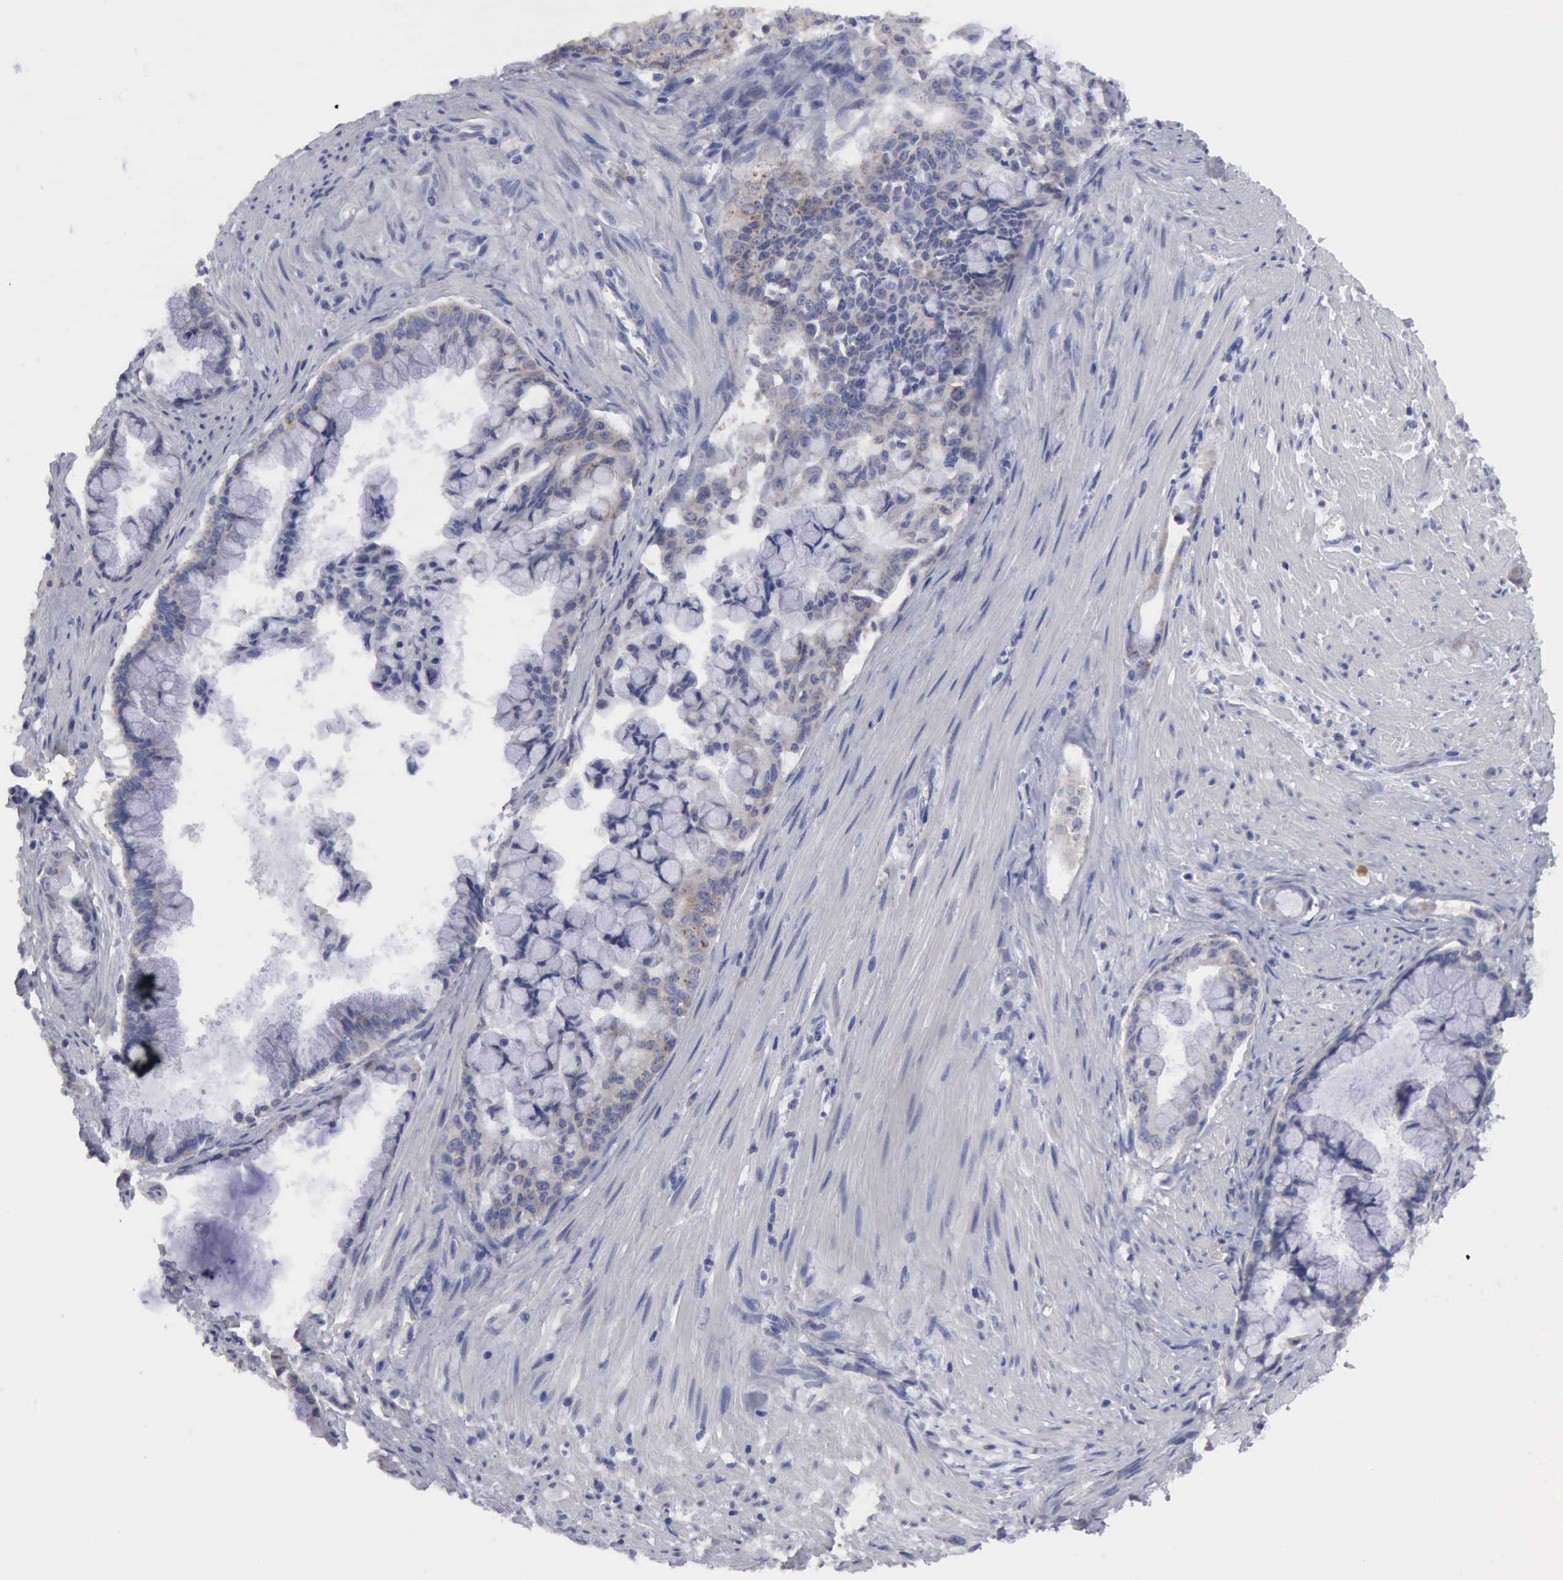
{"staining": {"intensity": "weak", "quantity": "<25%", "location": "cytoplasmic/membranous"}, "tissue": "pancreatic cancer", "cell_type": "Tumor cells", "image_type": "cancer", "snomed": [{"axis": "morphology", "description": "Adenocarcinoma, NOS"}, {"axis": "topography", "description": "Pancreas"}], "caption": "This micrograph is of pancreatic cancer (adenocarcinoma) stained with IHC to label a protein in brown with the nuclei are counter-stained blue. There is no expression in tumor cells.", "gene": "TXLNG", "patient": {"sex": "male", "age": 59}}